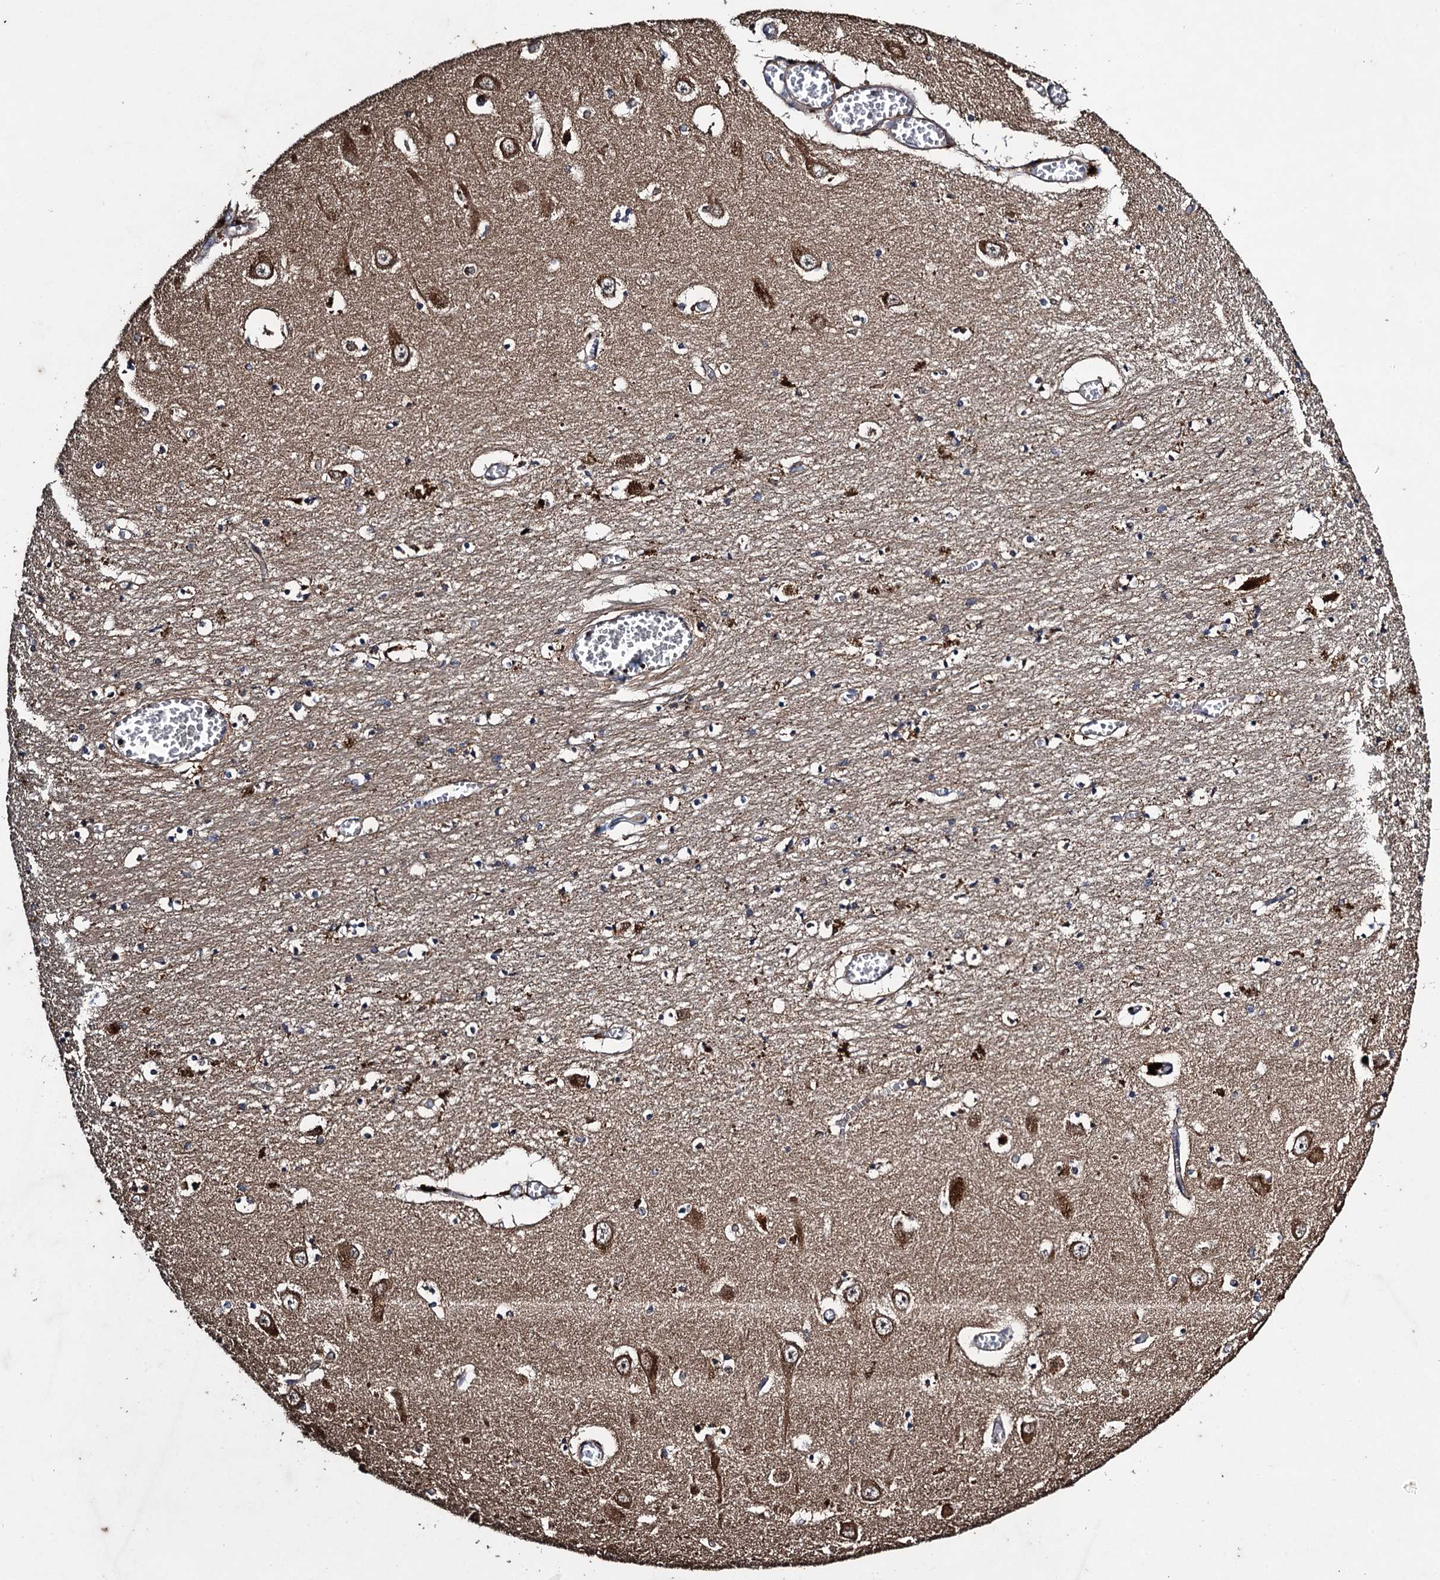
{"staining": {"intensity": "moderate", "quantity": "<25%", "location": "cytoplasmic/membranous"}, "tissue": "hippocampus", "cell_type": "Glial cells", "image_type": "normal", "snomed": [{"axis": "morphology", "description": "Normal tissue, NOS"}, {"axis": "topography", "description": "Hippocampus"}], "caption": "The image exhibits a brown stain indicating the presence of a protein in the cytoplasmic/membranous of glial cells in hippocampus.", "gene": "CNTN5", "patient": {"sex": "male", "age": 70}}